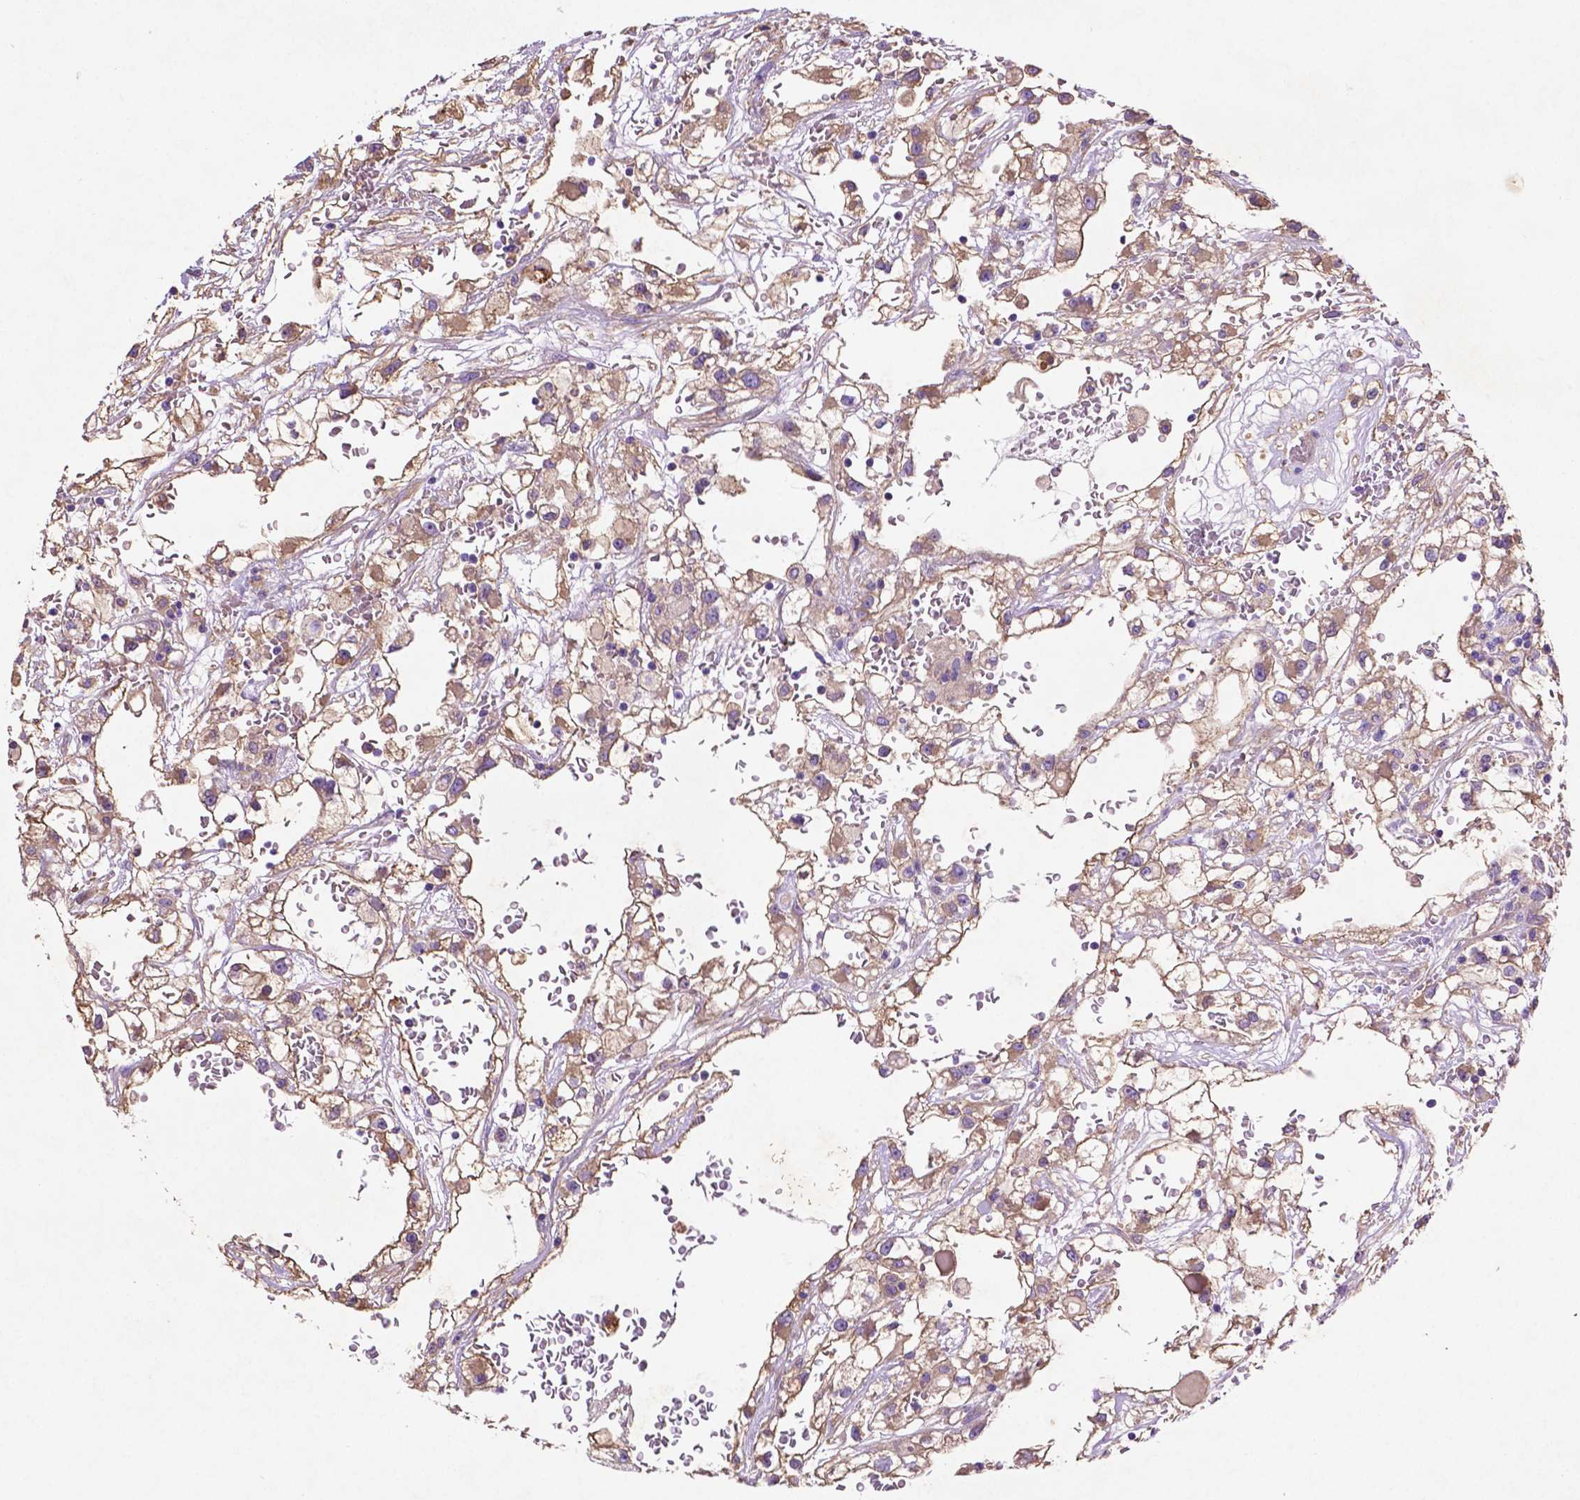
{"staining": {"intensity": "moderate", "quantity": "25%-75%", "location": "cytoplasmic/membranous"}, "tissue": "renal cancer", "cell_type": "Tumor cells", "image_type": "cancer", "snomed": [{"axis": "morphology", "description": "Adenocarcinoma, NOS"}, {"axis": "topography", "description": "Kidney"}], "caption": "Adenocarcinoma (renal) stained with DAB immunohistochemistry reveals medium levels of moderate cytoplasmic/membranous staining in about 25%-75% of tumor cells.", "gene": "GDPD5", "patient": {"sex": "male", "age": 59}}